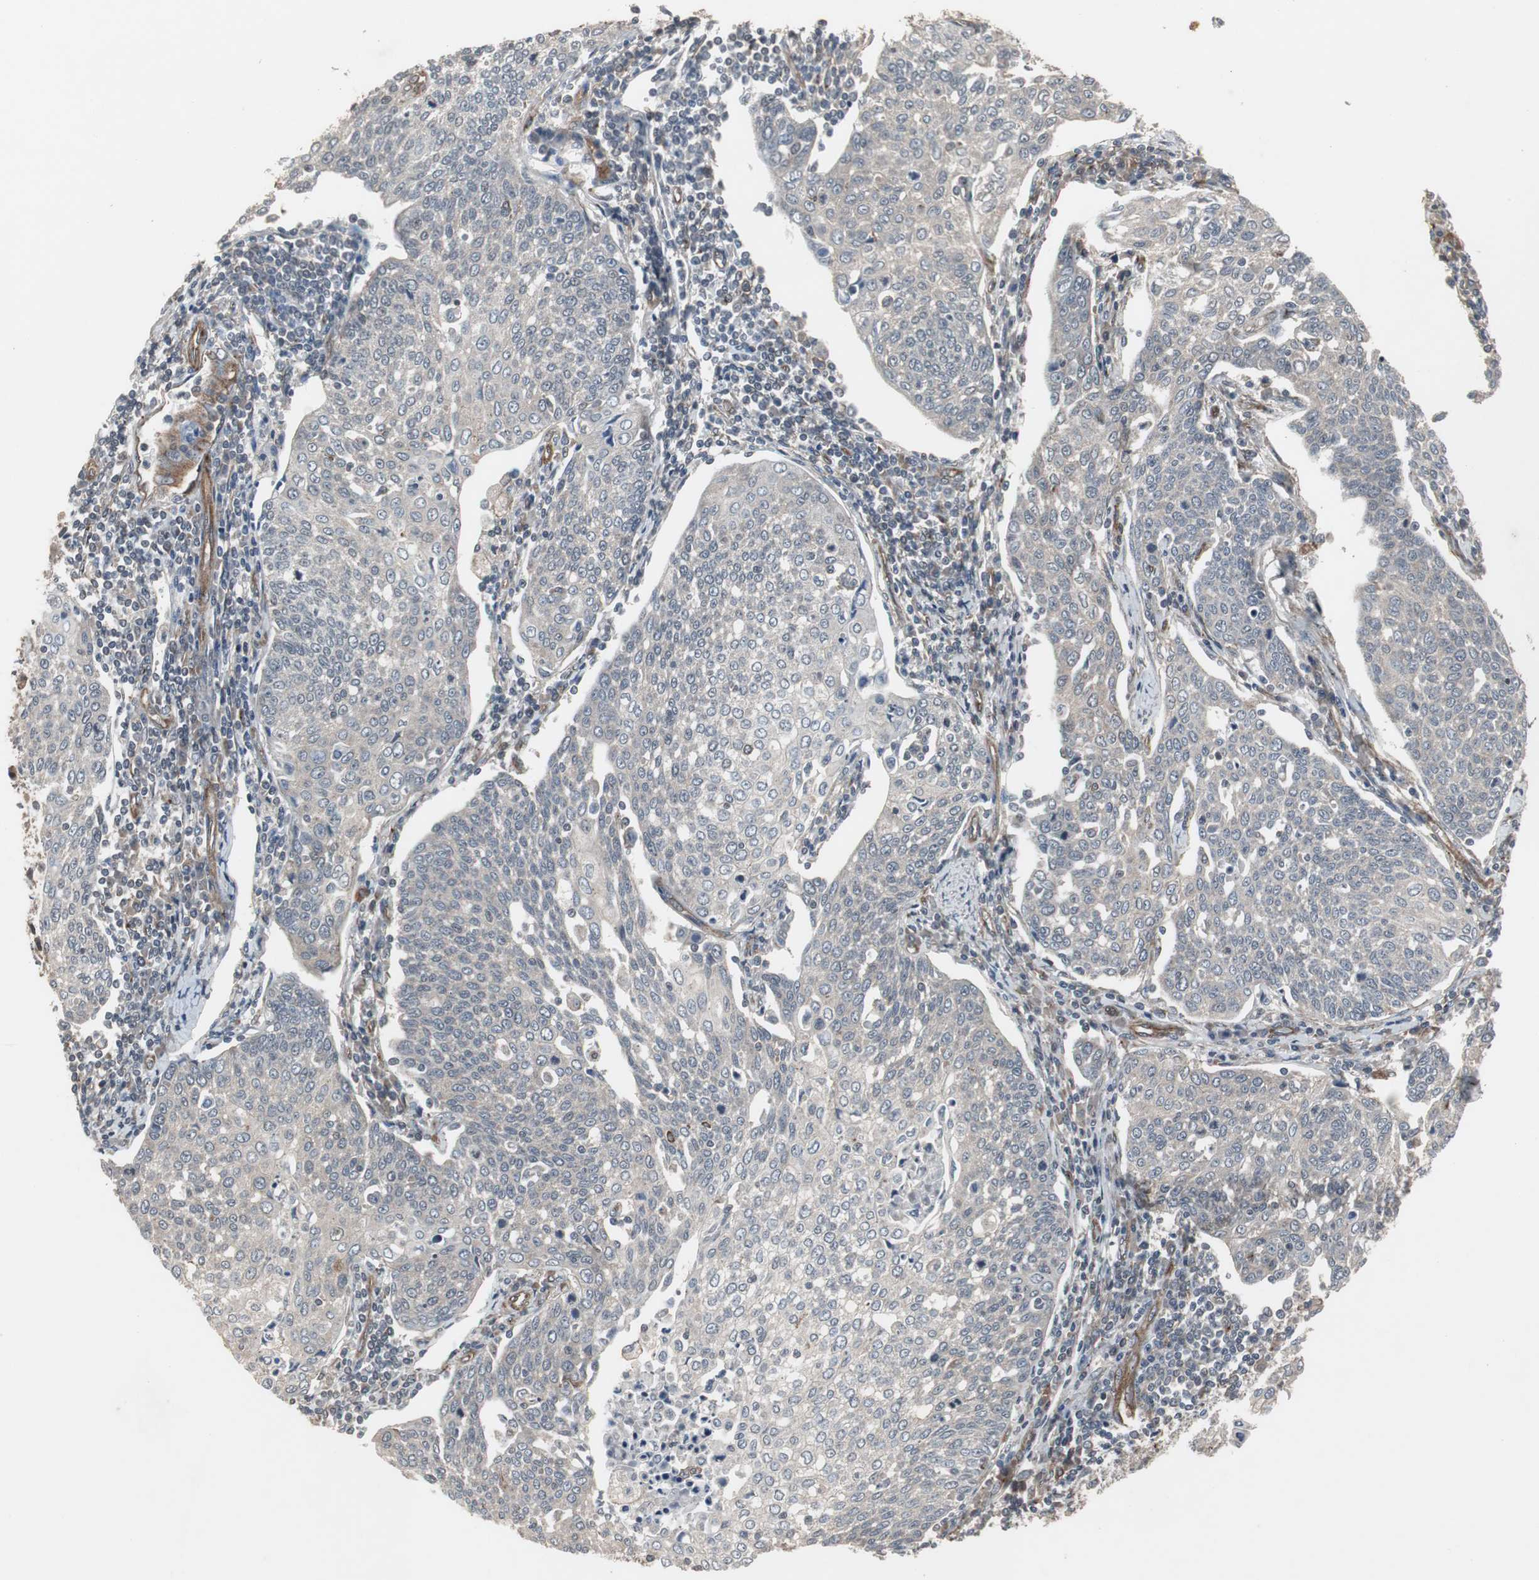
{"staining": {"intensity": "weak", "quantity": ">75%", "location": "cytoplasmic/membranous"}, "tissue": "cervical cancer", "cell_type": "Tumor cells", "image_type": "cancer", "snomed": [{"axis": "morphology", "description": "Squamous cell carcinoma, NOS"}, {"axis": "topography", "description": "Cervix"}], "caption": "There is low levels of weak cytoplasmic/membranous positivity in tumor cells of squamous cell carcinoma (cervical), as demonstrated by immunohistochemical staining (brown color).", "gene": "ATP2B2", "patient": {"sex": "female", "age": 34}}